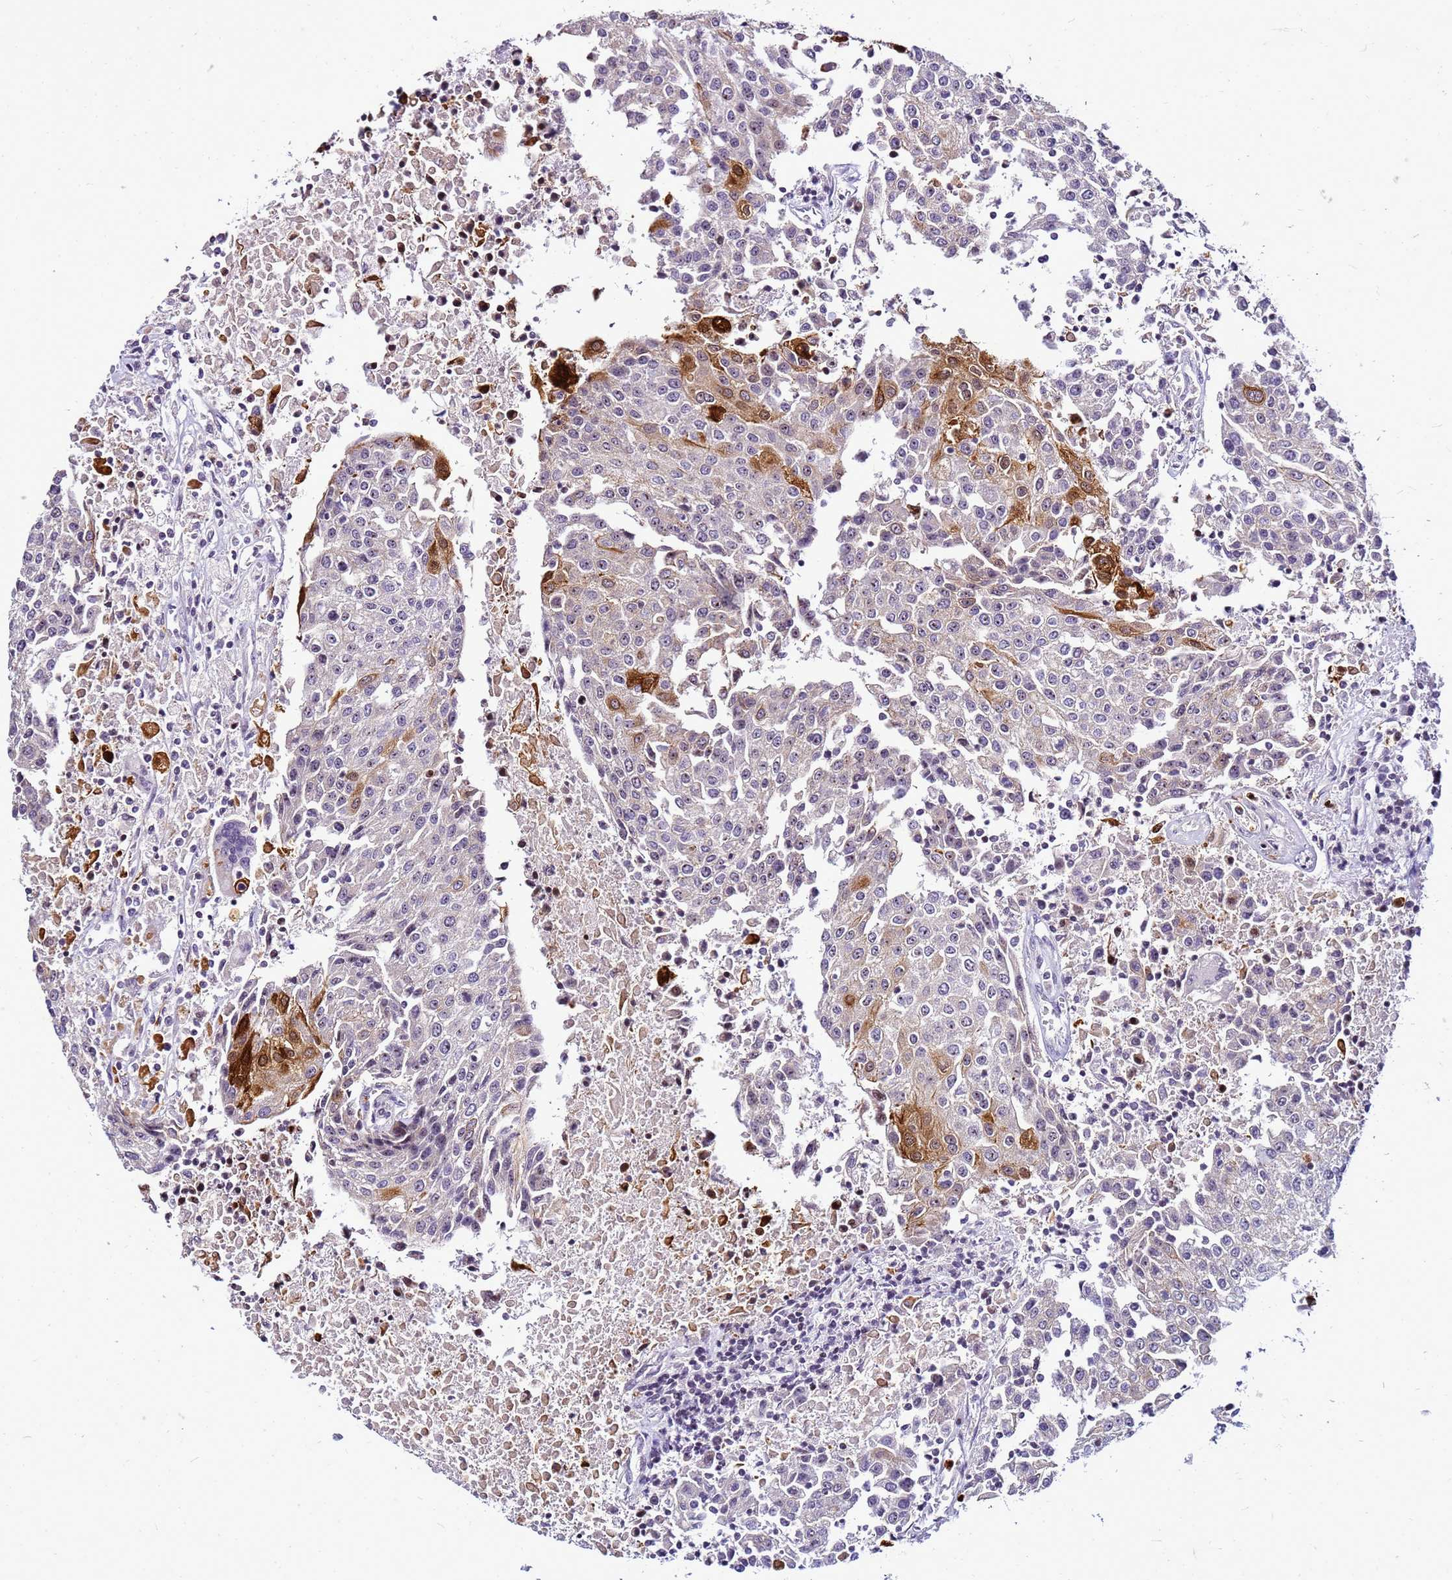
{"staining": {"intensity": "moderate", "quantity": "<25%", "location": "cytoplasmic/membranous"}, "tissue": "urothelial cancer", "cell_type": "Tumor cells", "image_type": "cancer", "snomed": [{"axis": "morphology", "description": "Urothelial carcinoma, High grade"}, {"axis": "topography", "description": "Urinary bladder"}], "caption": "Urothelial carcinoma (high-grade) stained with DAB IHC exhibits low levels of moderate cytoplasmic/membranous expression in about <25% of tumor cells. (Stains: DAB in brown, nuclei in blue, Microscopy: brightfield microscopy at high magnification).", "gene": "VPS4B", "patient": {"sex": "female", "age": 85}}